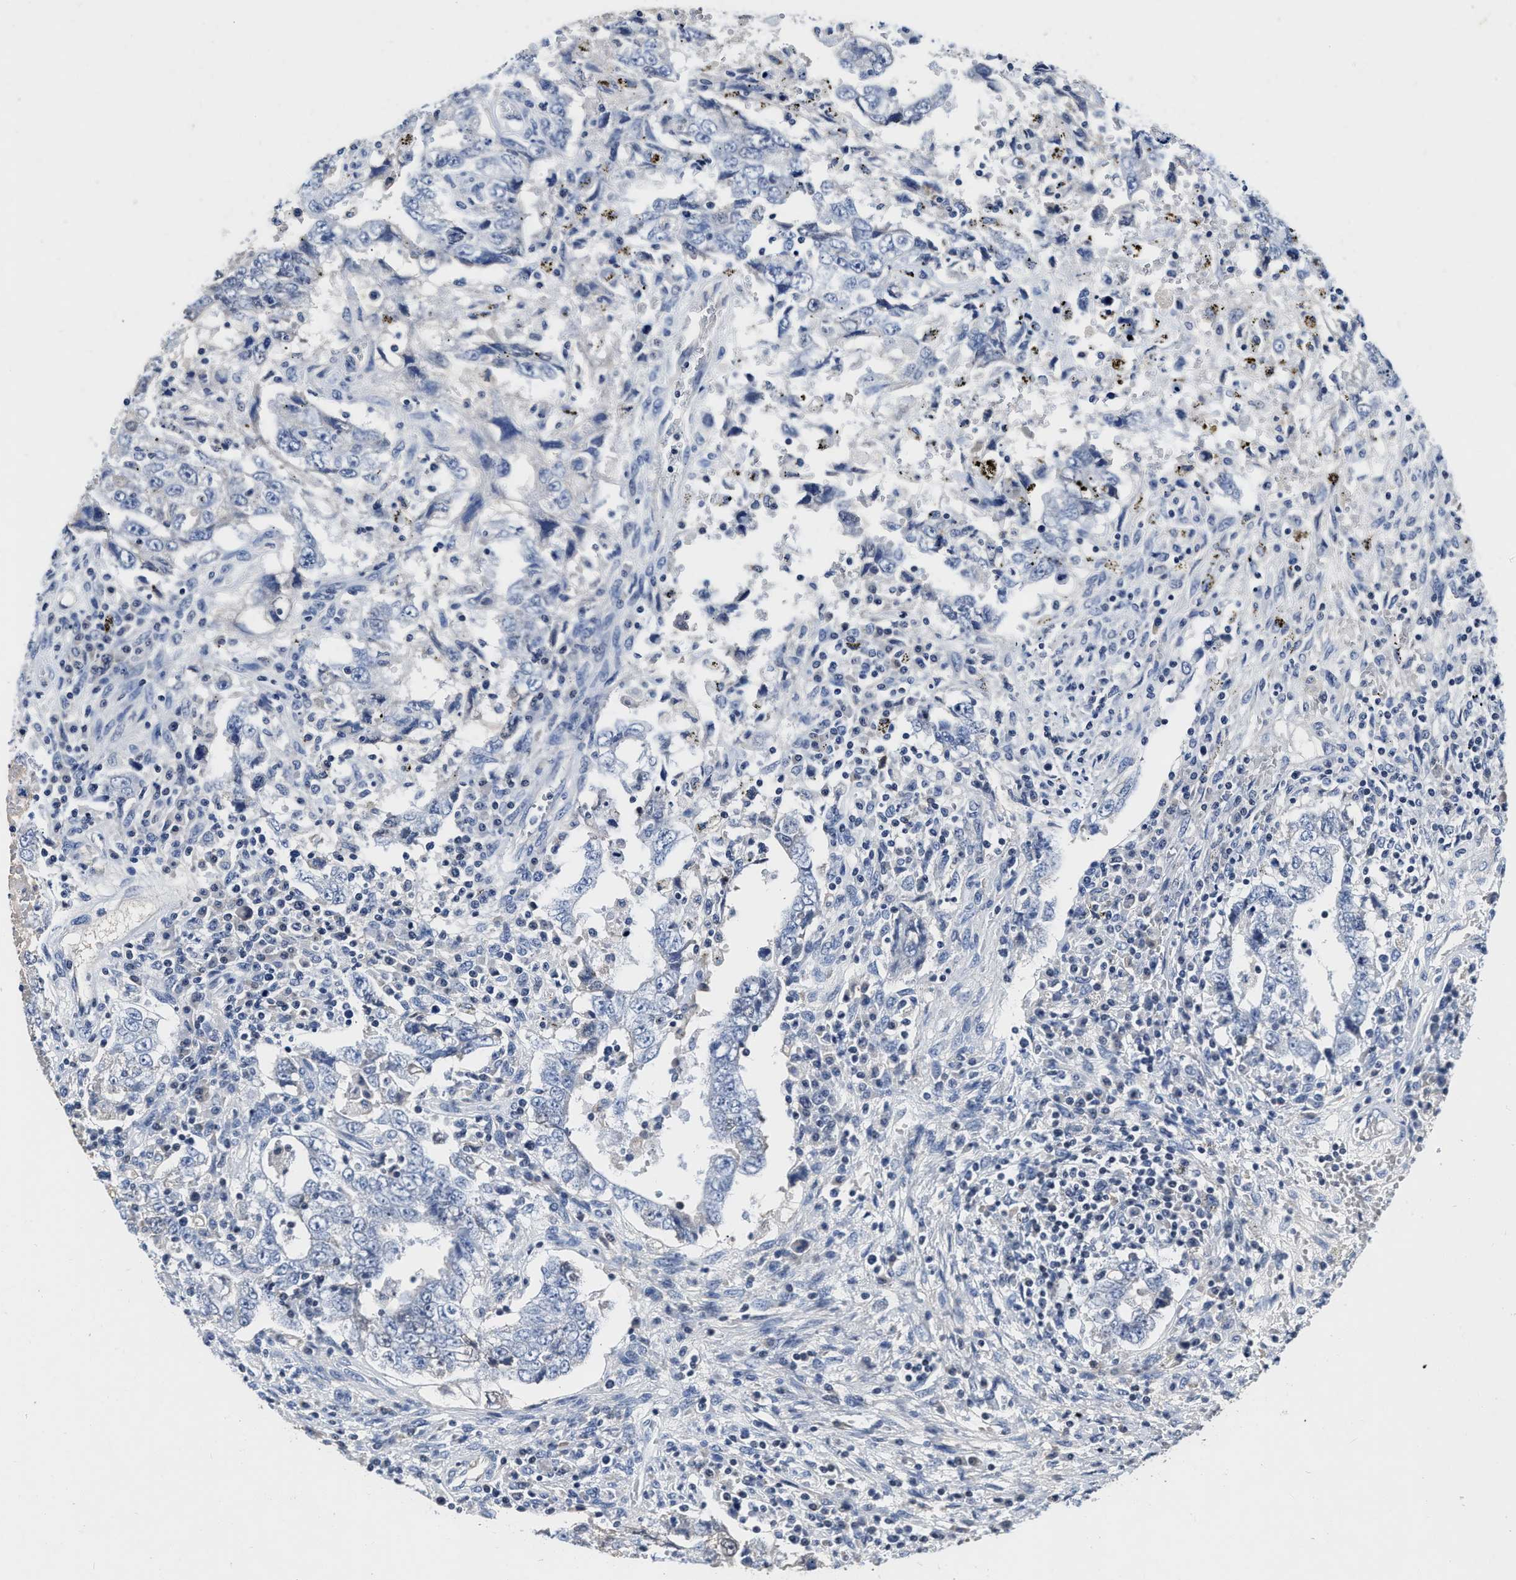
{"staining": {"intensity": "negative", "quantity": "none", "location": "none"}, "tissue": "testis cancer", "cell_type": "Tumor cells", "image_type": "cancer", "snomed": [{"axis": "morphology", "description": "Carcinoma, Embryonal, NOS"}, {"axis": "topography", "description": "Testis"}], "caption": "DAB (3,3'-diaminobenzidine) immunohistochemical staining of embryonal carcinoma (testis) shows no significant positivity in tumor cells.", "gene": "FBLN2", "patient": {"sex": "male", "age": 26}}